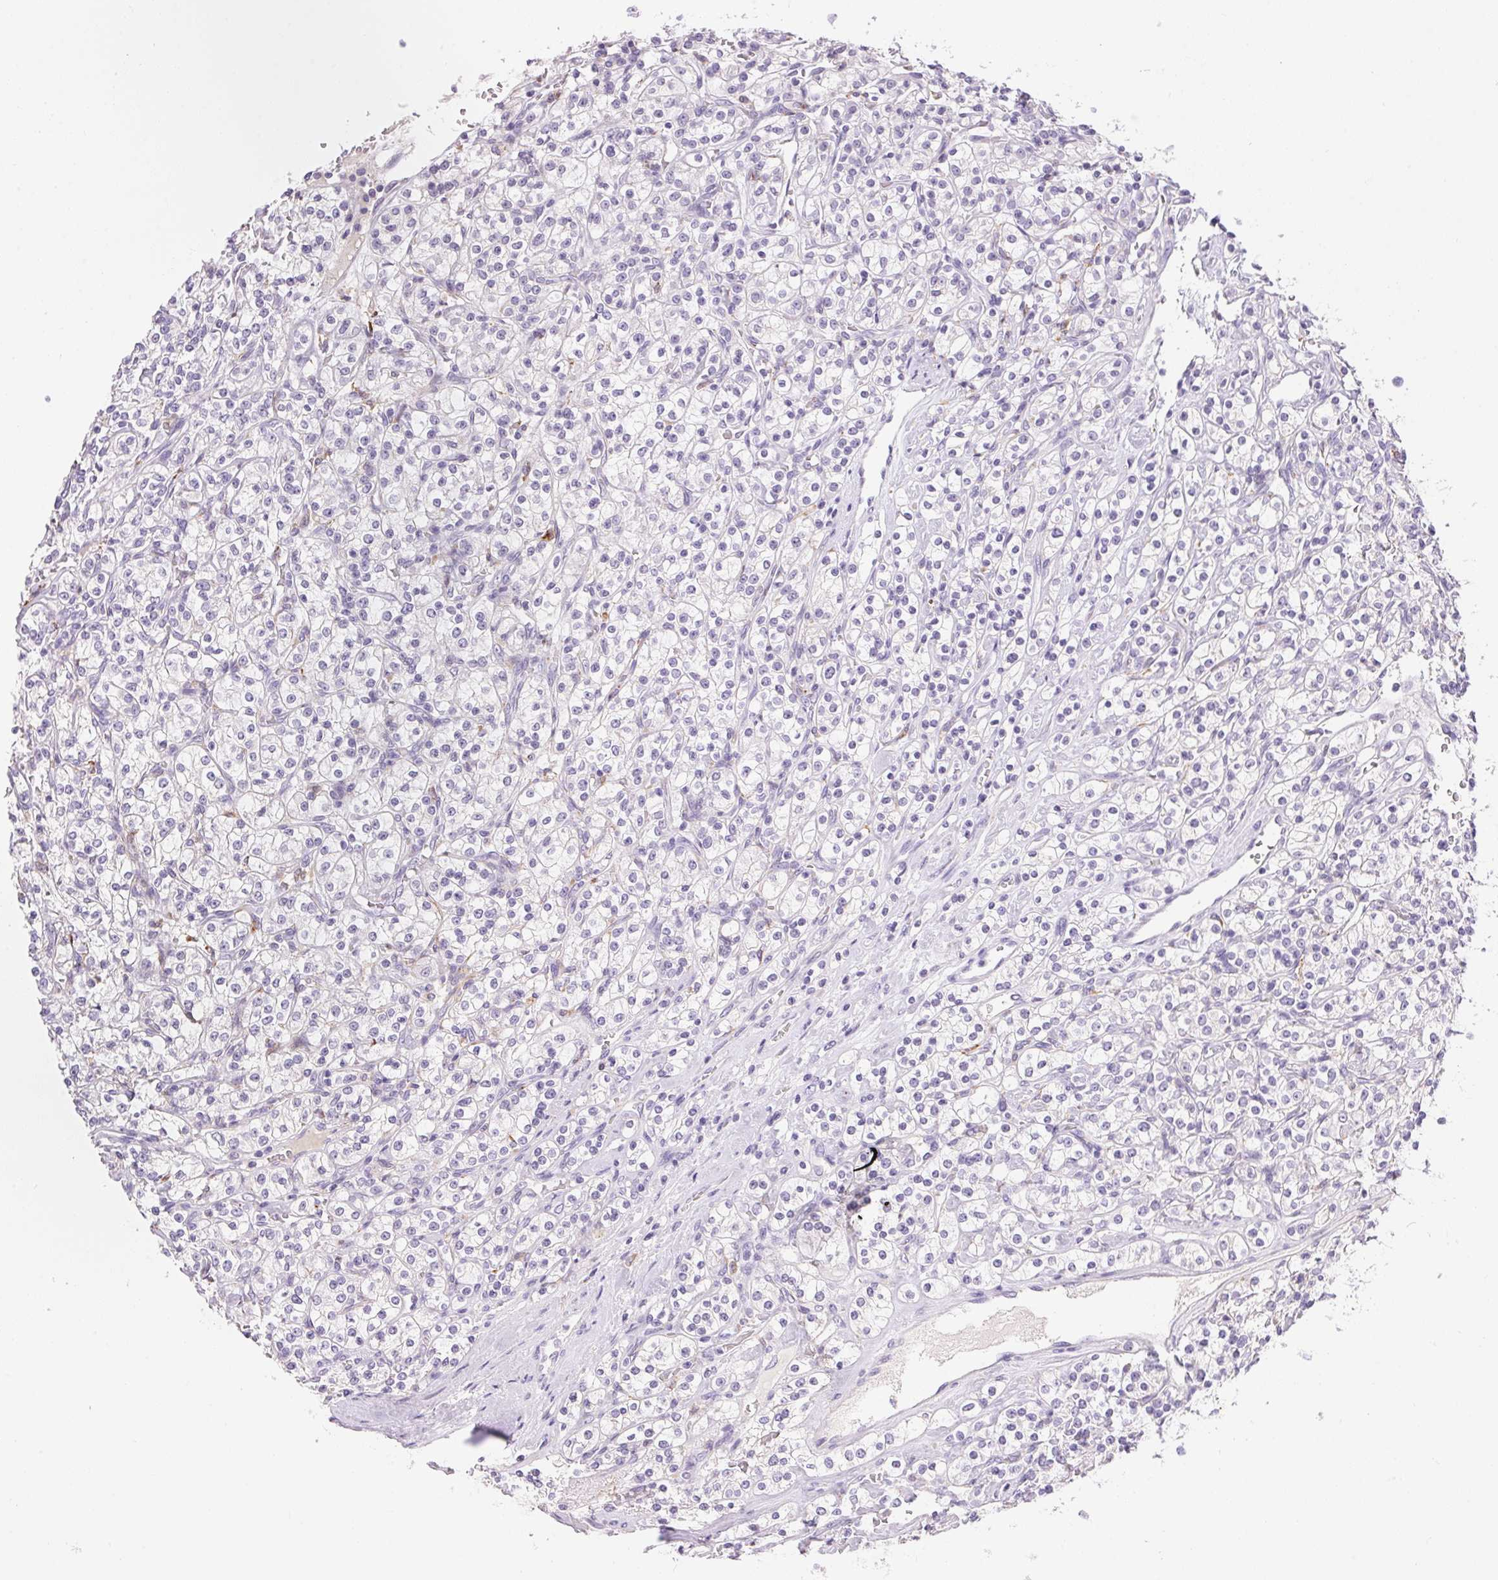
{"staining": {"intensity": "negative", "quantity": "none", "location": "none"}, "tissue": "renal cancer", "cell_type": "Tumor cells", "image_type": "cancer", "snomed": [{"axis": "morphology", "description": "Adenocarcinoma, NOS"}, {"axis": "topography", "description": "Kidney"}], "caption": "This is an immunohistochemistry (IHC) micrograph of adenocarcinoma (renal). There is no positivity in tumor cells.", "gene": "PNLIPRP3", "patient": {"sex": "male", "age": 77}}